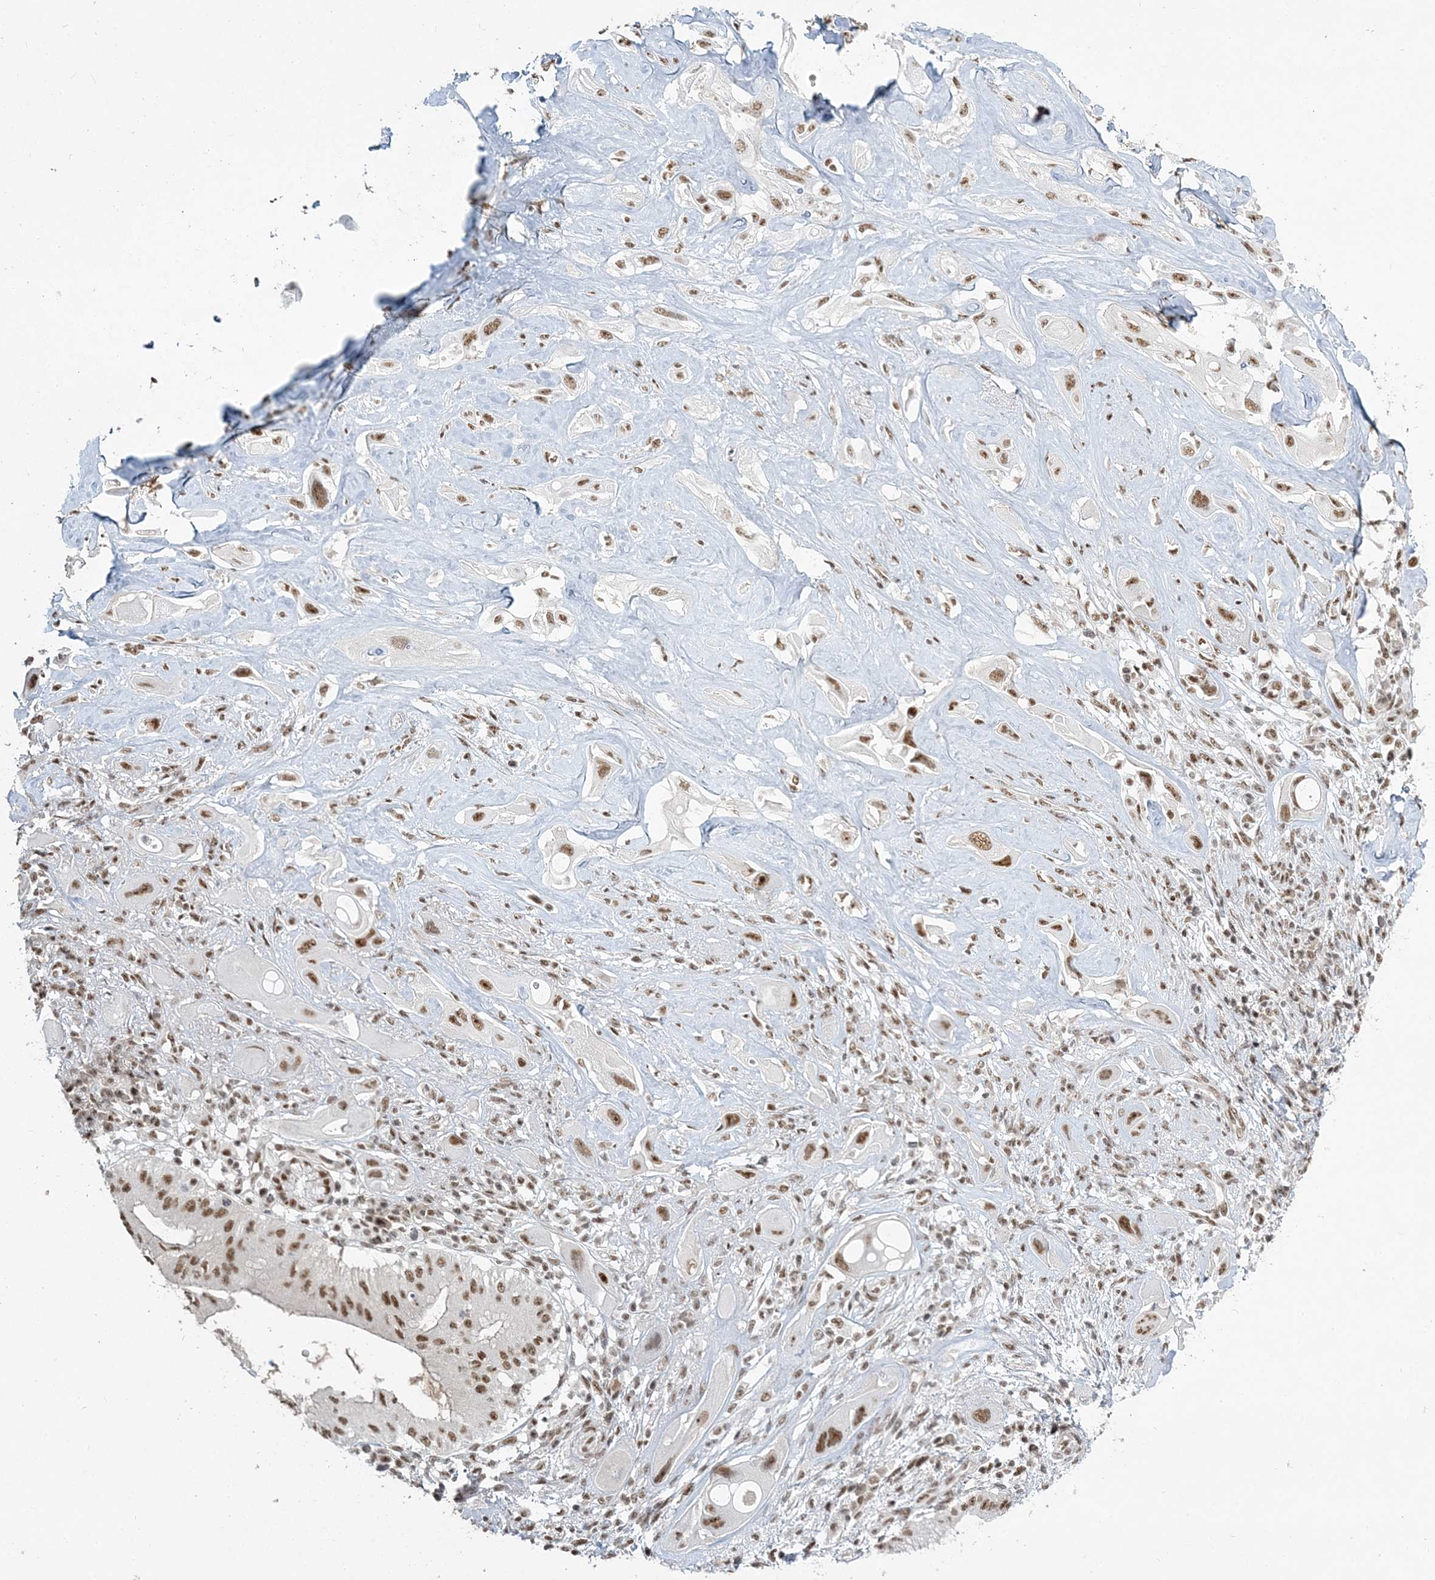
{"staining": {"intensity": "moderate", "quantity": ">75%", "location": "nuclear"}, "tissue": "pancreatic cancer", "cell_type": "Tumor cells", "image_type": "cancer", "snomed": [{"axis": "morphology", "description": "Adenocarcinoma, NOS"}, {"axis": "topography", "description": "Pancreas"}], "caption": "High-power microscopy captured an immunohistochemistry (IHC) photomicrograph of adenocarcinoma (pancreatic), revealing moderate nuclear expression in about >75% of tumor cells.", "gene": "PLRG1", "patient": {"sex": "male", "age": 68}}